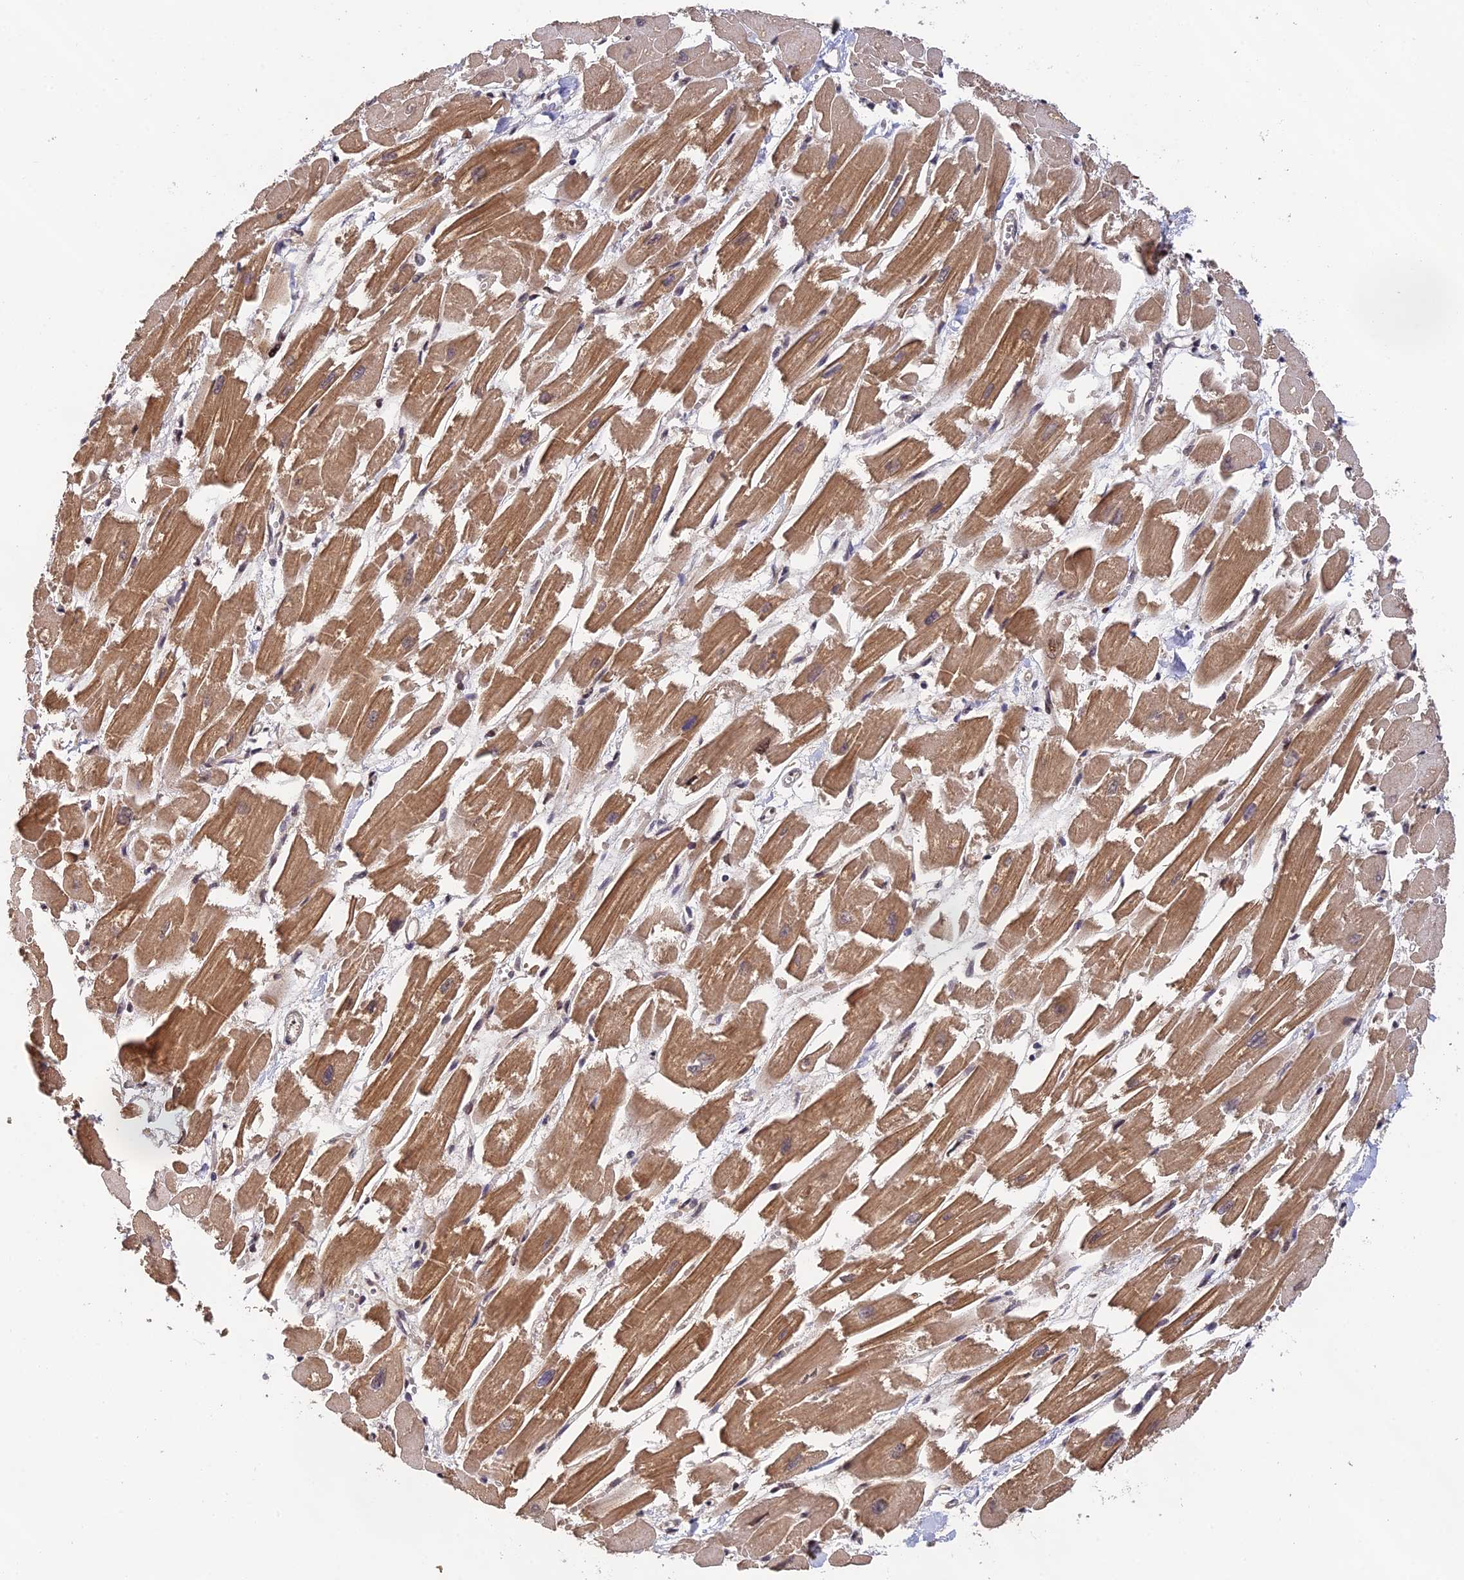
{"staining": {"intensity": "moderate", "quantity": ">75%", "location": "cytoplasmic/membranous,nuclear"}, "tissue": "heart muscle", "cell_type": "Cardiomyocytes", "image_type": "normal", "snomed": [{"axis": "morphology", "description": "Normal tissue, NOS"}, {"axis": "topography", "description": "Heart"}], "caption": "High-power microscopy captured an IHC histopathology image of unremarkable heart muscle, revealing moderate cytoplasmic/membranous,nuclear positivity in approximately >75% of cardiomyocytes. (Brightfield microscopy of DAB IHC at high magnification).", "gene": "OSBPL1A", "patient": {"sex": "male", "age": 54}}